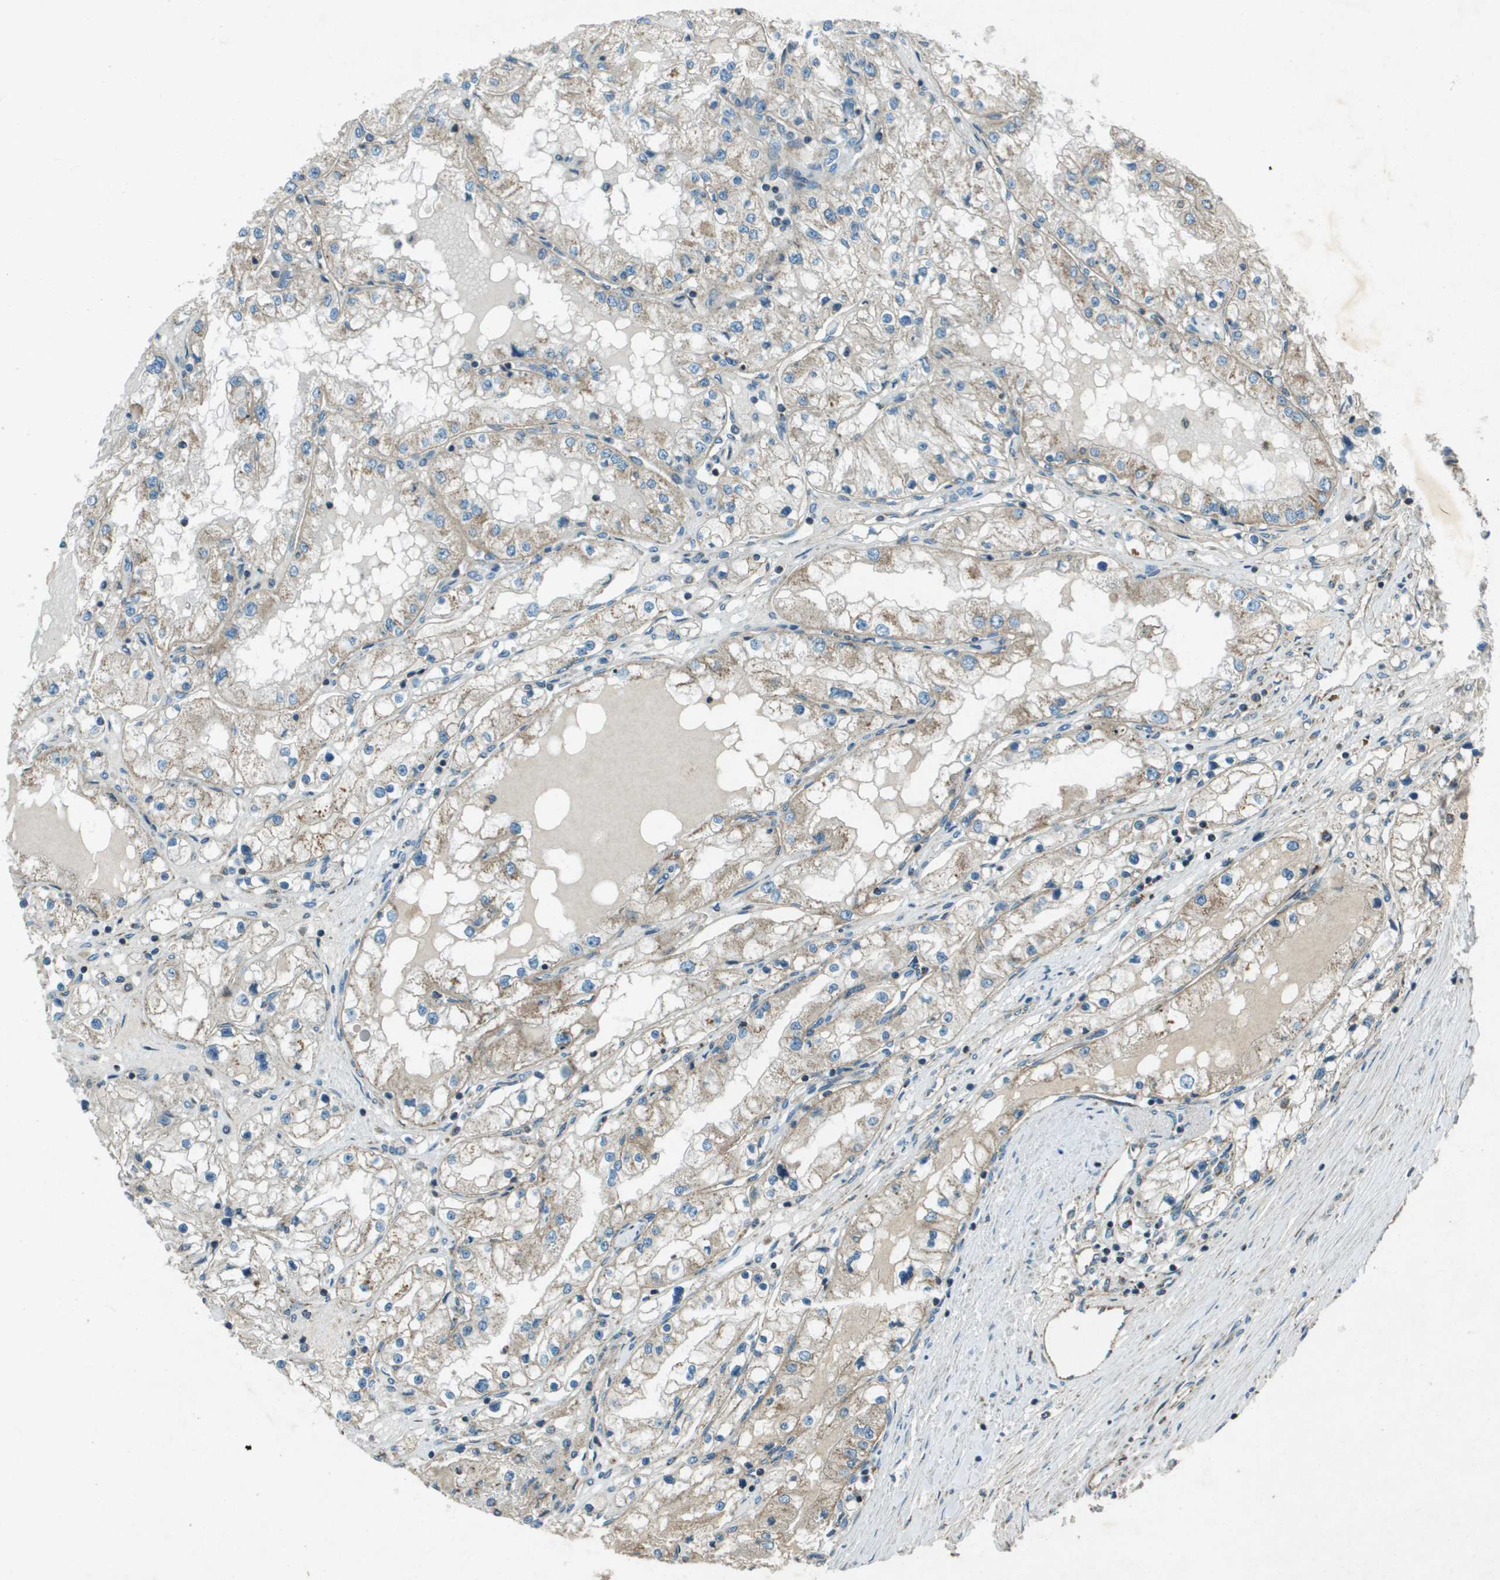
{"staining": {"intensity": "weak", "quantity": ">75%", "location": "cytoplasmic/membranous"}, "tissue": "renal cancer", "cell_type": "Tumor cells", "image_type": "cancer", "snomed": [{"axis": "morphology", "description": "Adenocarcinoma, NOS"}, {"axis": "topography", "description": "Kidney"}], "caption": "Renal cancer (adenocarcinoma) stained with DAB immunohistochemistry (IHC) shows low levels of weak cytoplasmic/membranous expression in approximately >75% of tumor cells.", "gene": "MIGA1", "patient": {"sex": "male", "age": 68}}